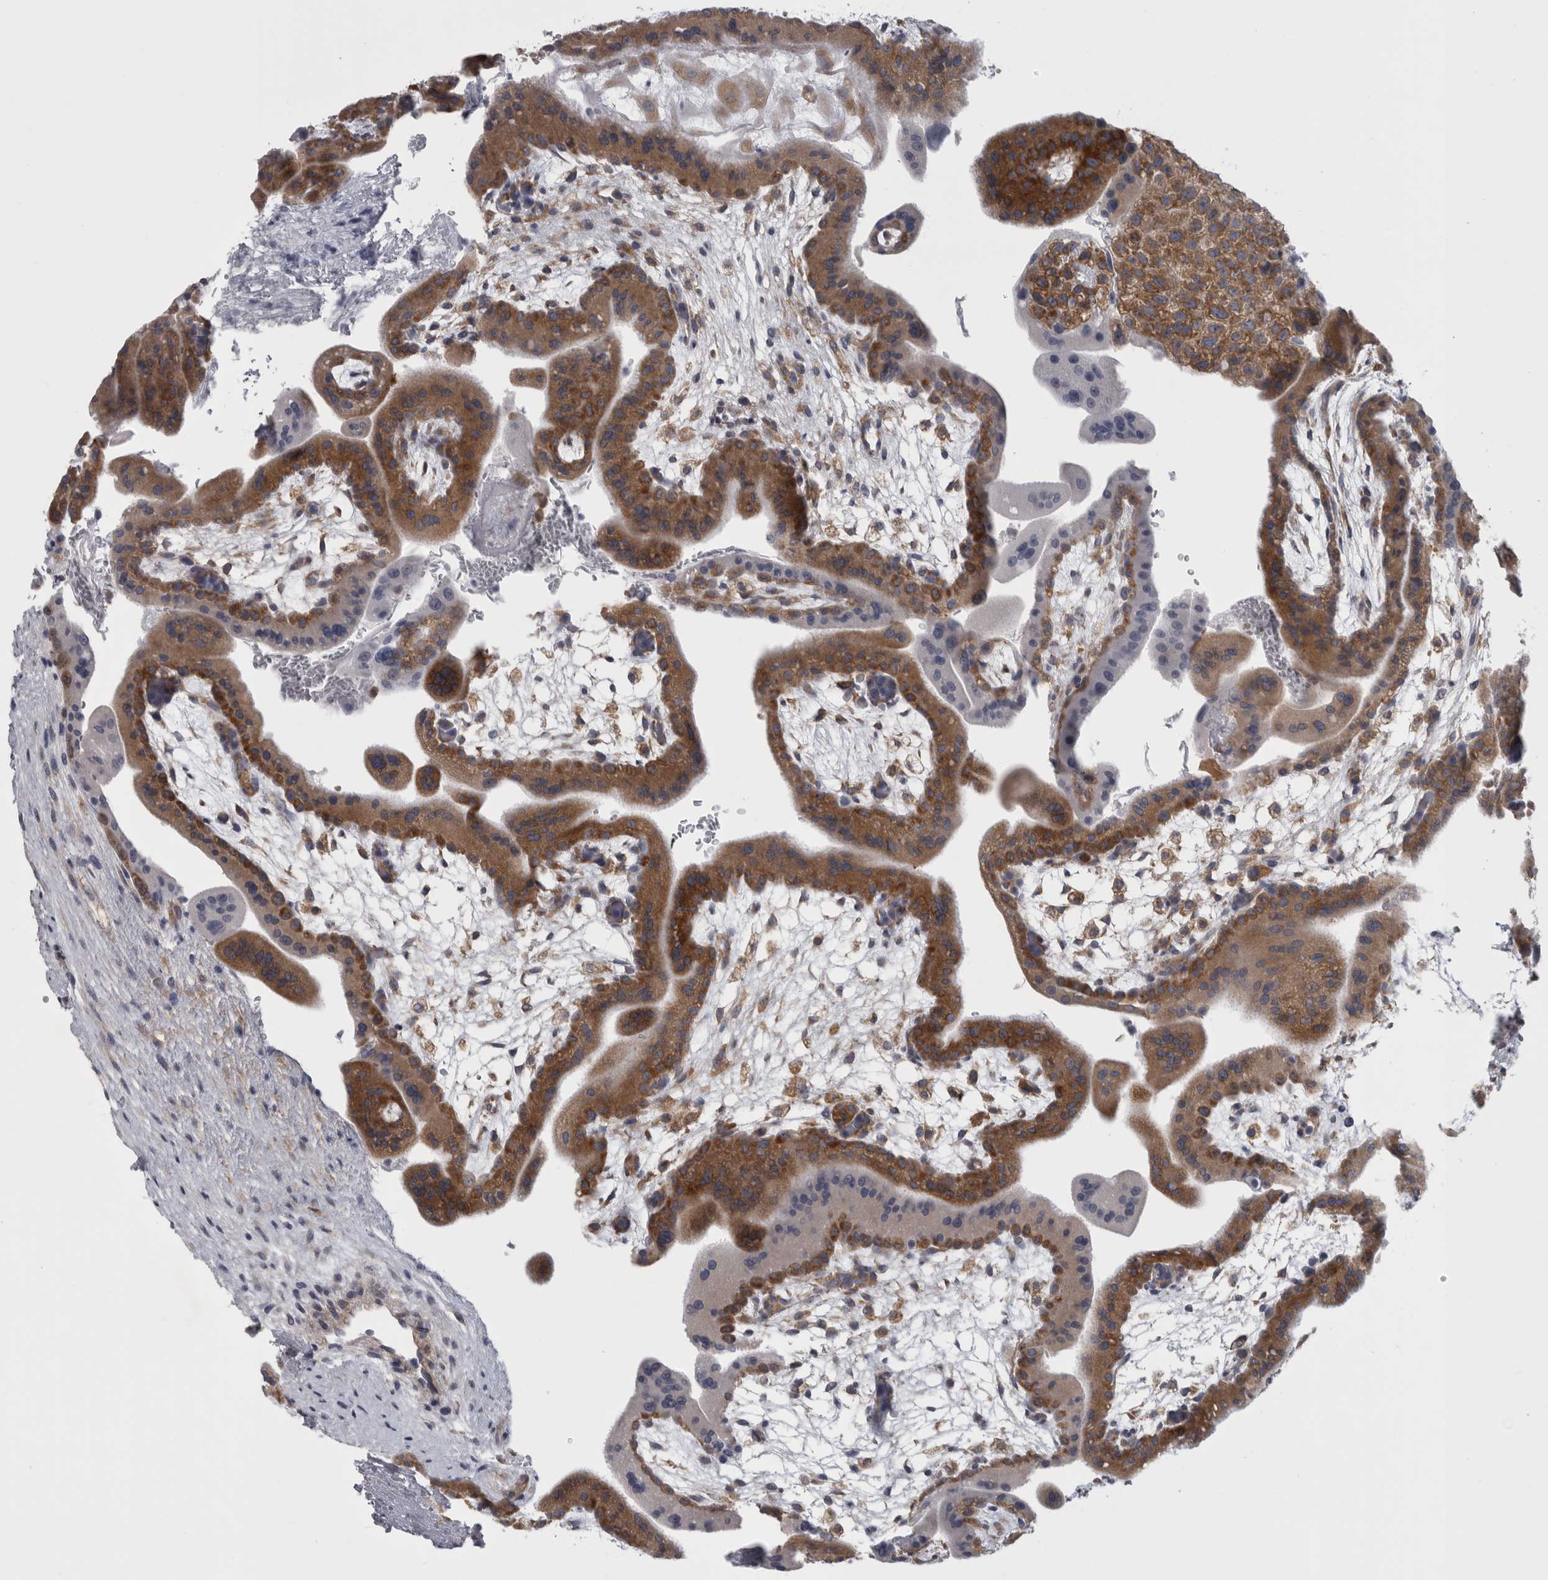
{"staining": {"intensity": "weak", "quantity": ">75%", "location": "cytoplasmic/membranous"}, "tissue": "placenta", "cell_type": "Decidual cells", "image_type": "normal", "snomed": [{"axis": "morphology", "description": "Normal tissue, NOS"}, {"axis": "topography", "description": "Placenta"}], "caption": "Human placenta stained with a brown dye exhibits weak cytoplasmic/membranous positive staining in approximately >75% of decidual cells.", "gene": "PRRC2C", "patient": {"sex": "female", "age": 35}}